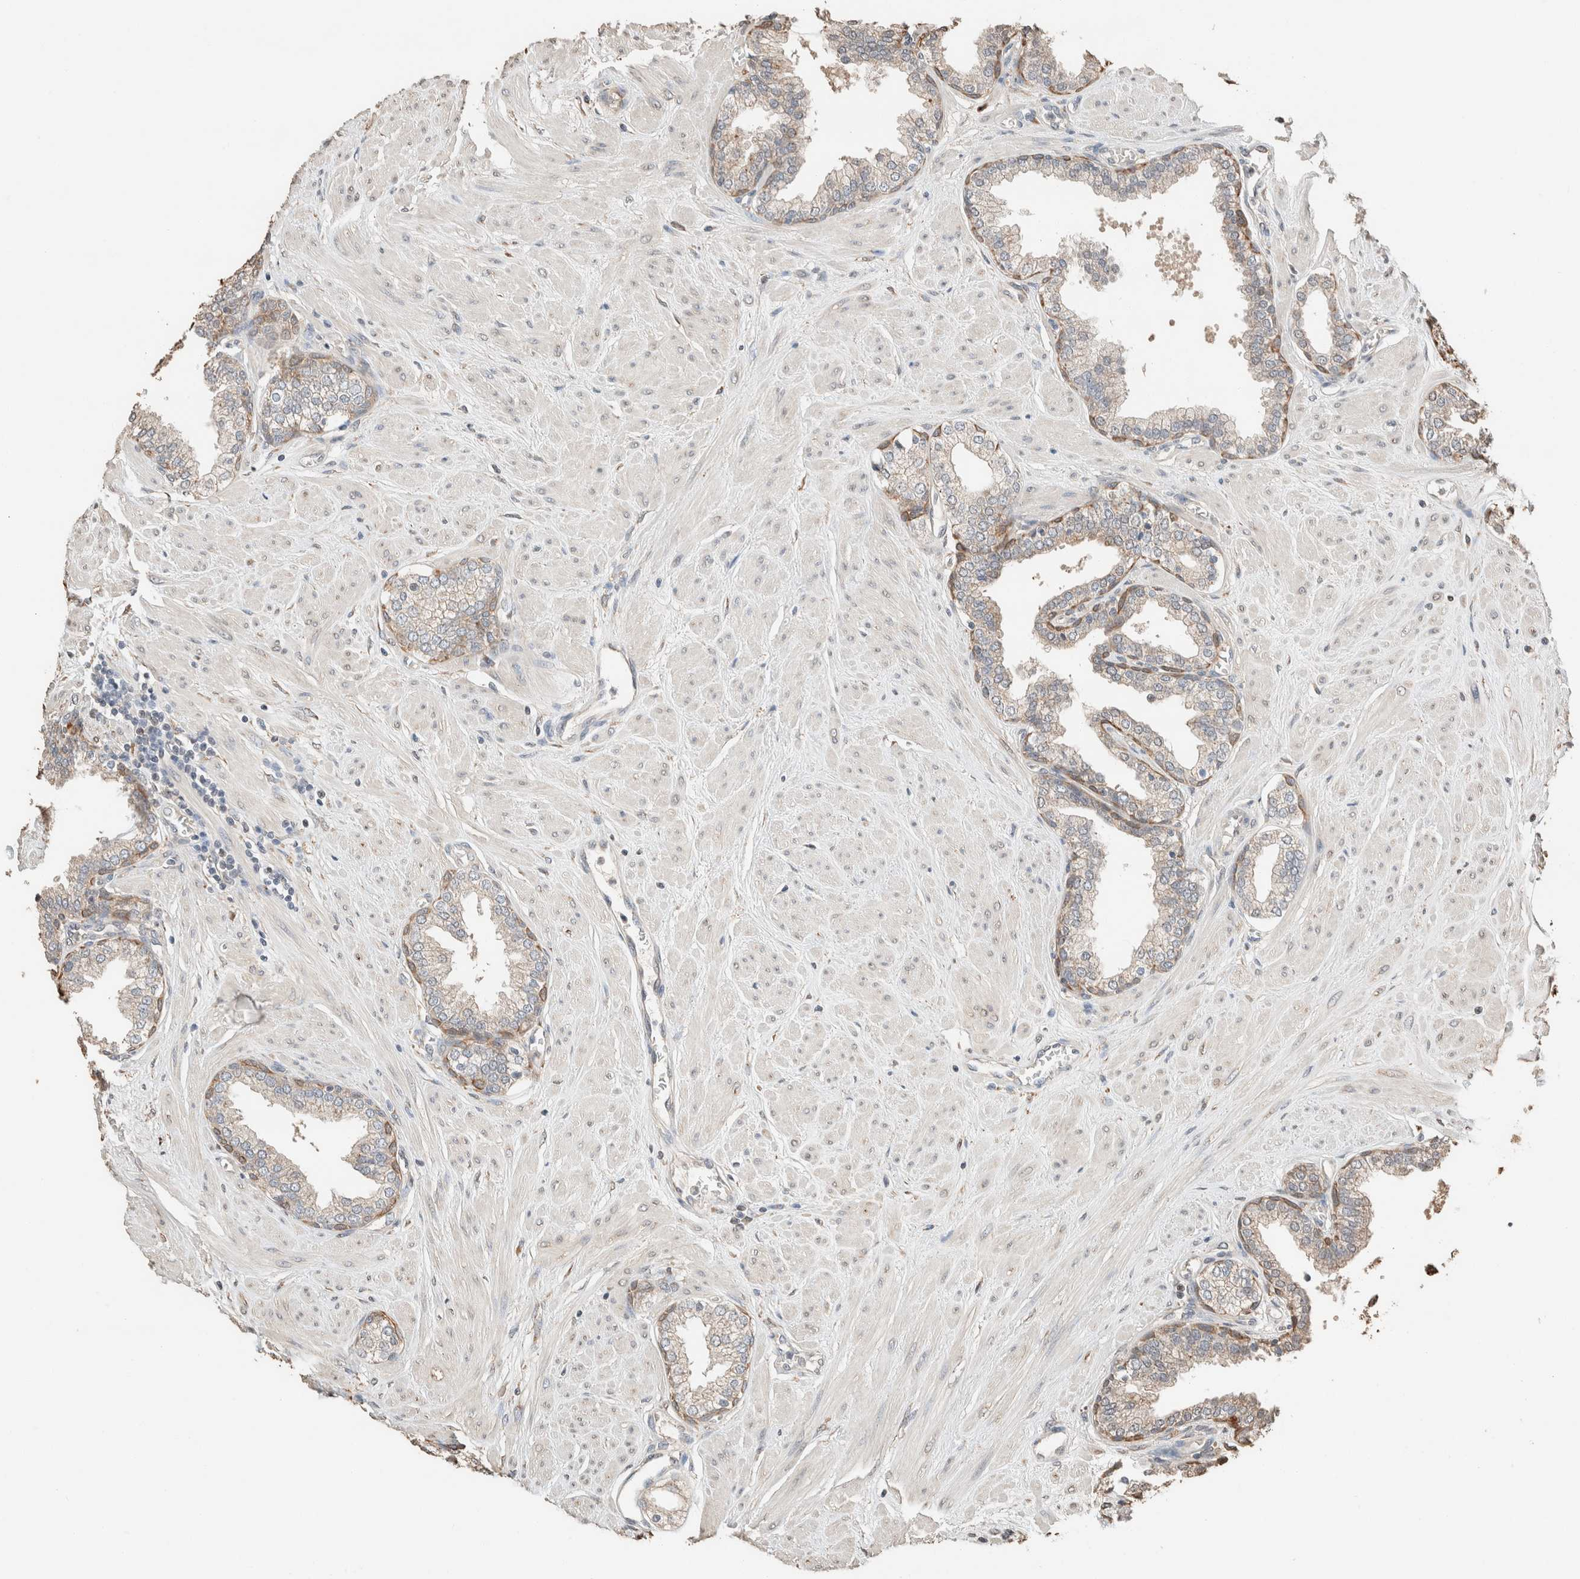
{"staining": {"intensity": "moderate", "quantity": "25%-75%", "location": "cytoplasmic/membranous"}, "tissue": "prostate", "cell_type": "Glandular cells", "image_type": "normal", "snomed": [{"axis": "morphology", "description": "Normal tissue, NOS"}, {"axis": "topography", "description": "Prostate"}], "caption": "Normal prostate displays moderate cytoplasmic/membranous staining in about 25%-75% of glandular cells, visualized by immunohistochemistry.", "gene": "TUBD1", "patient": {"sex": "male", "age": 51}}